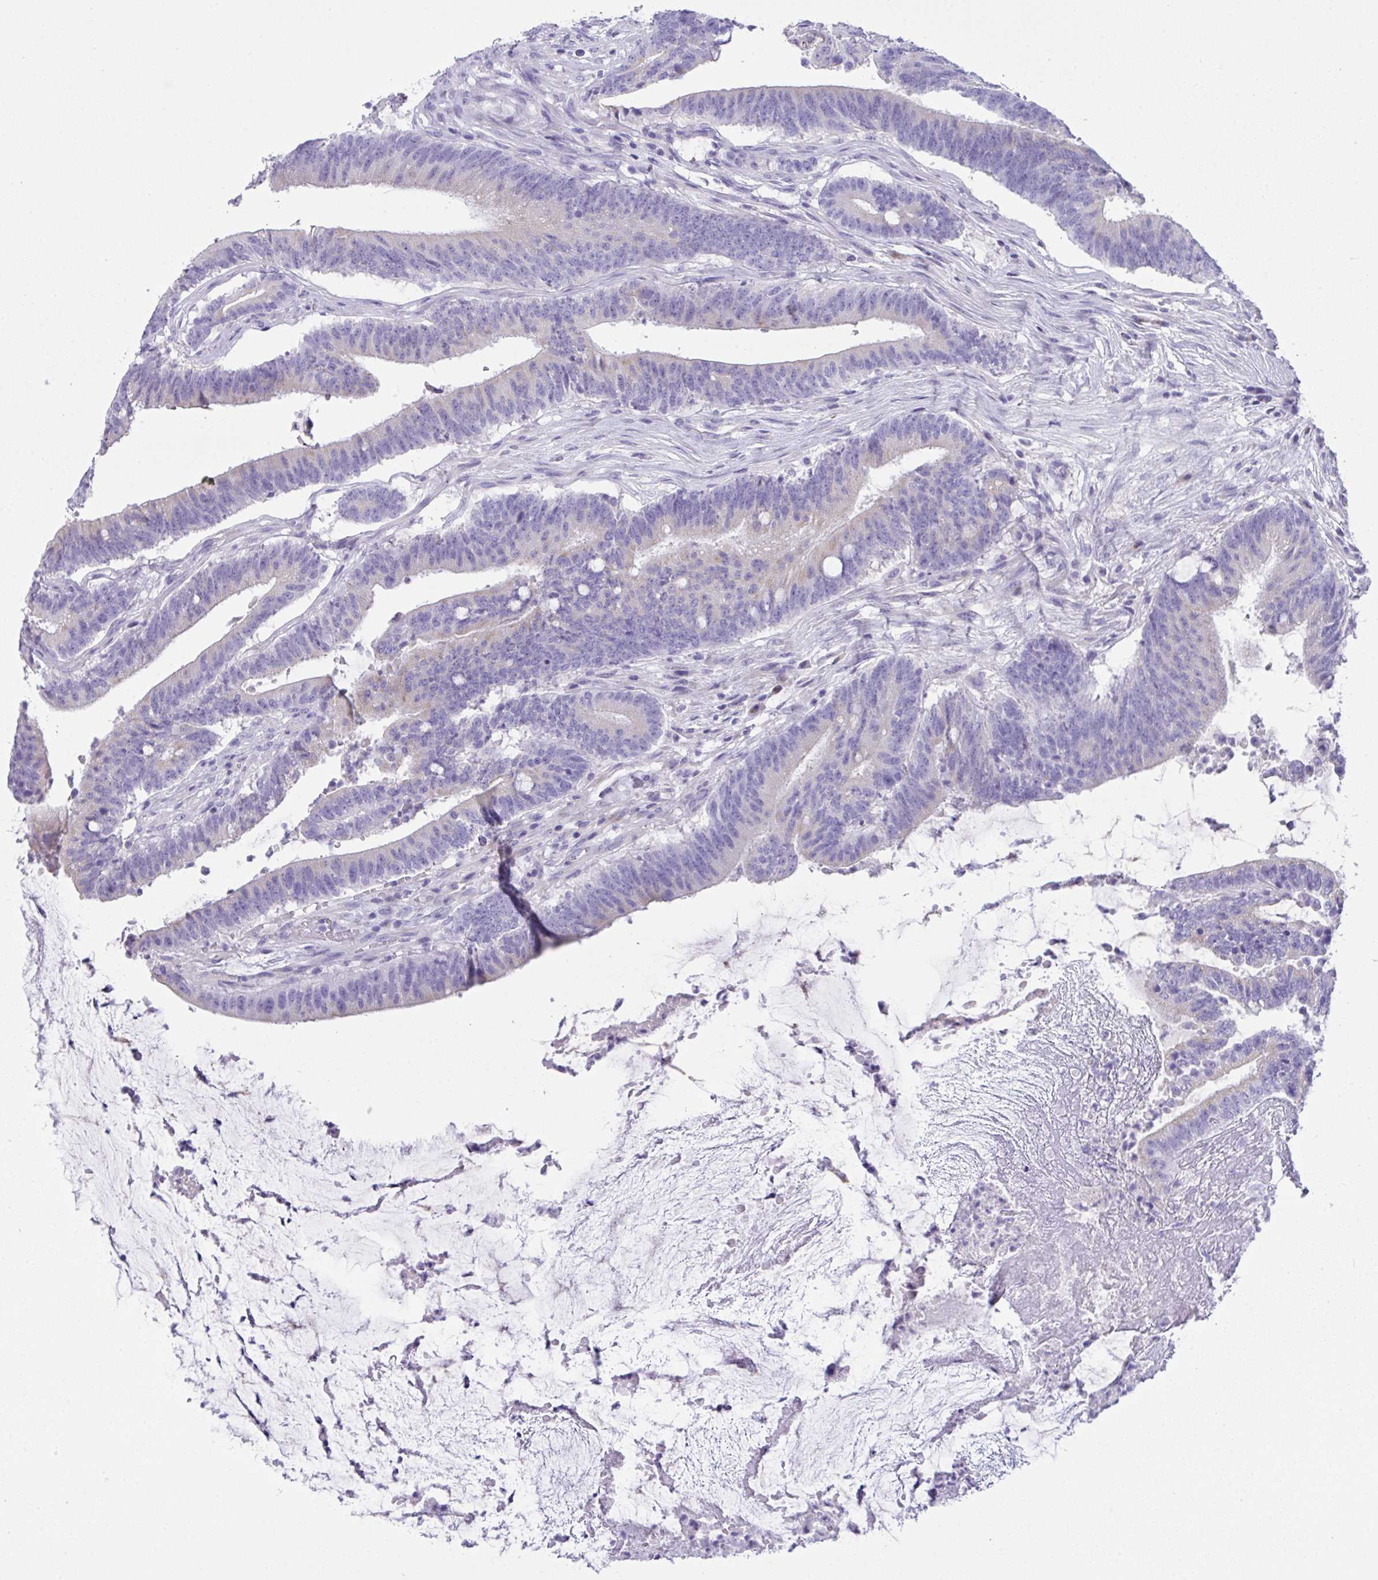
{"staining": {"intensity": "negative", "quantity": "none", "location": "none"}, "tissue": "colorectal cancer", "cell_type": "Tumor cells", "image_type": "cancer", "snomed": [{"axis": "morphology", "description": "Adenocarcinoma, NOS"}, {"axis": "topography", "description": "Colon"}], "caption": "An image of colorectal cancer (adenocarcinoma) stained for a protein demonstrates no brown staining in tumor cells. (DAB IHC with hematoxylin counter stain).", "gene": "TMEM106B", "patient": {"sex": "female", "age": 43}}